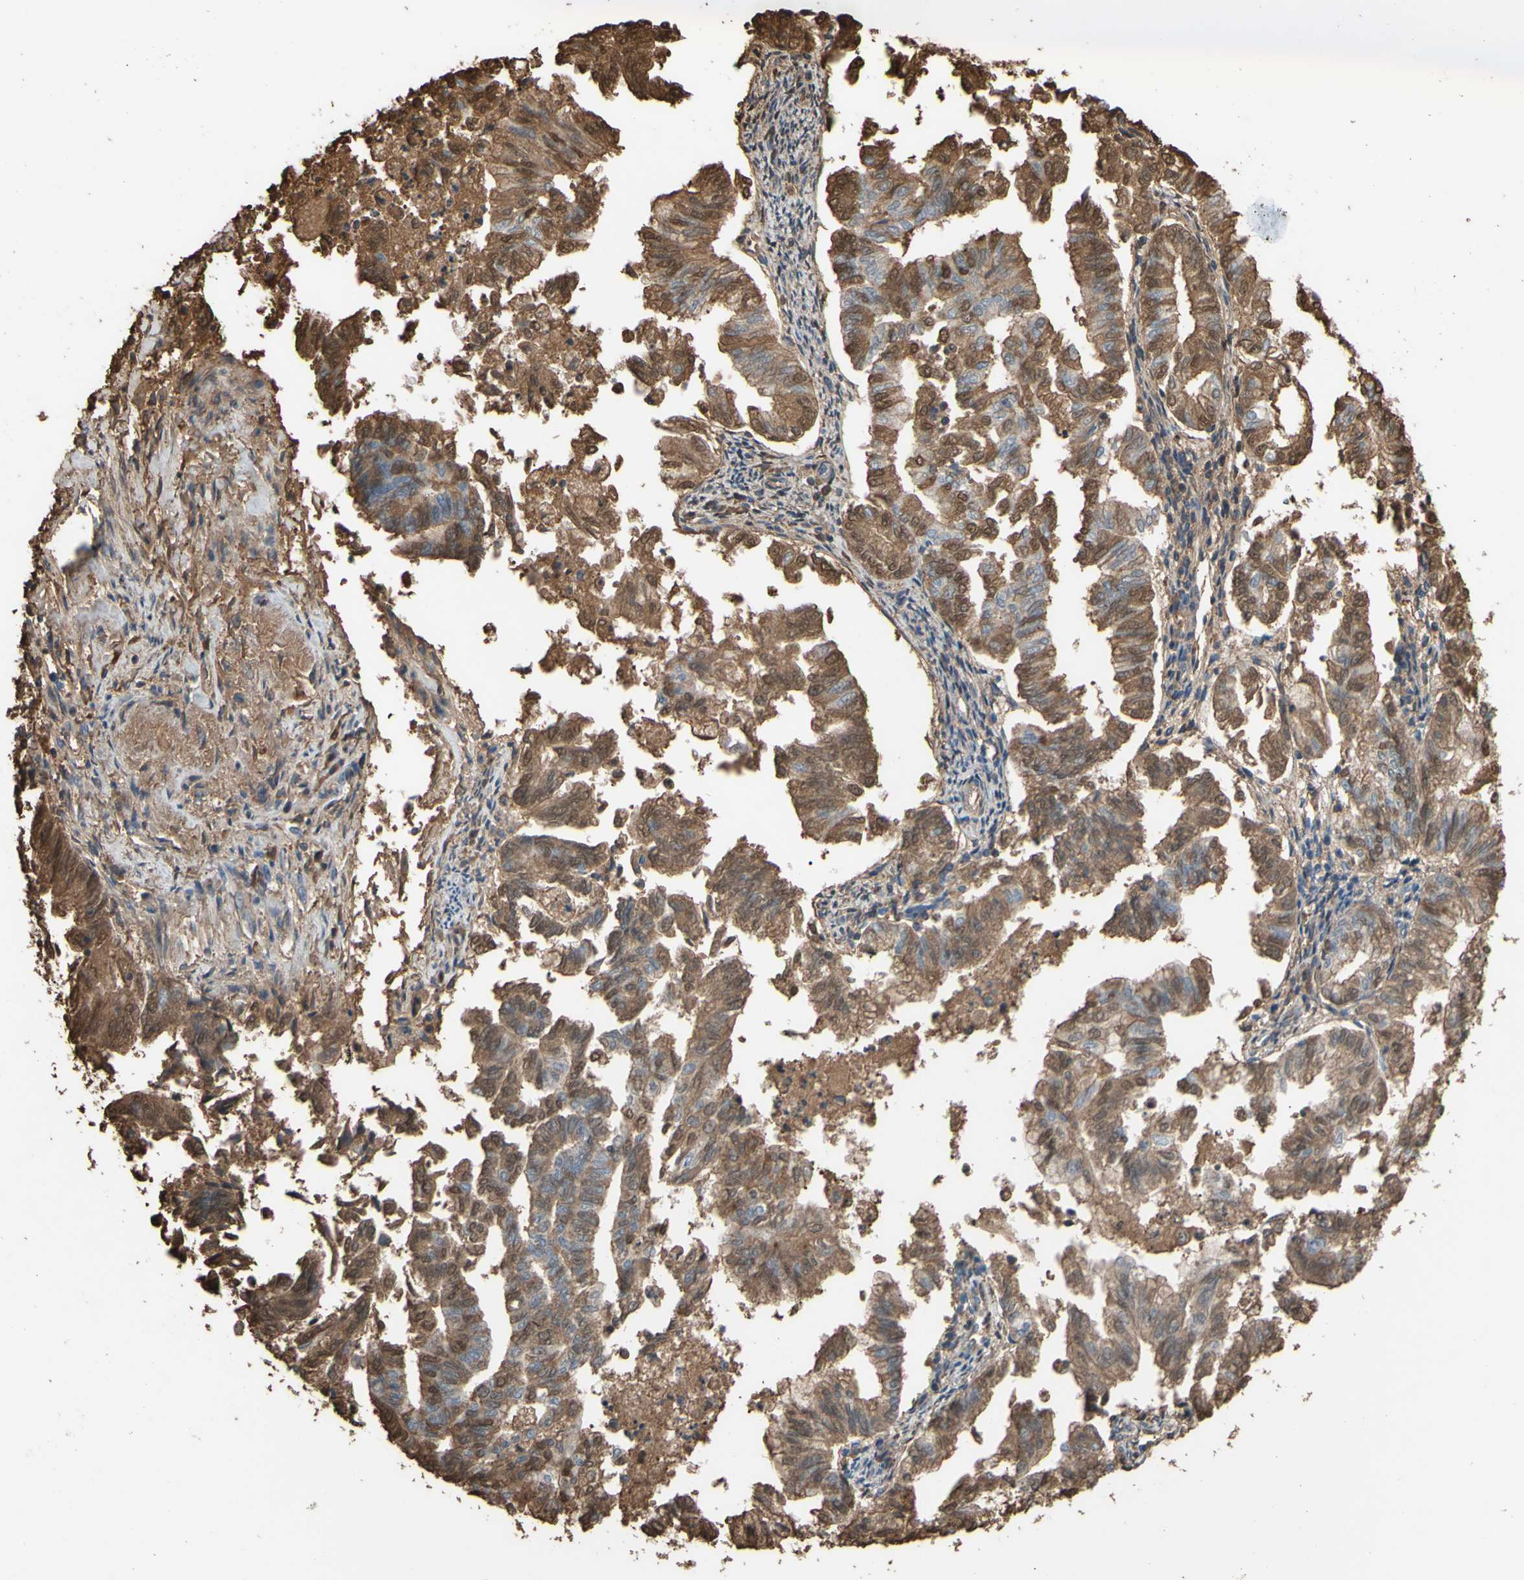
{"staining": {"intensity": "moderate", "quantity": "25%-75%", "location": "cytoplasmic/membranous"}, "tissue": "endometrial cancer", "cell_type": "Tumor cells", "image_type": "cancer", "snomed": [{"axis": "morphology", "description": "Necrosis, NOS"}, {"axis": "morphology", "description": "Adenocarcinoma, NOS"}, {"axis": "topography", "description": "Endometrium"}], "caption": "Protein analysis of endometrial adenocarcinoma tissue shows moderate cytoplasmic/membranous expression in about 25%-75% of tumor cells. (brown staining indicates protein expression, while blue staining denotes nuclei).", "gene": "PTGDS", "patient": {"sex": "female", "age": 79}}